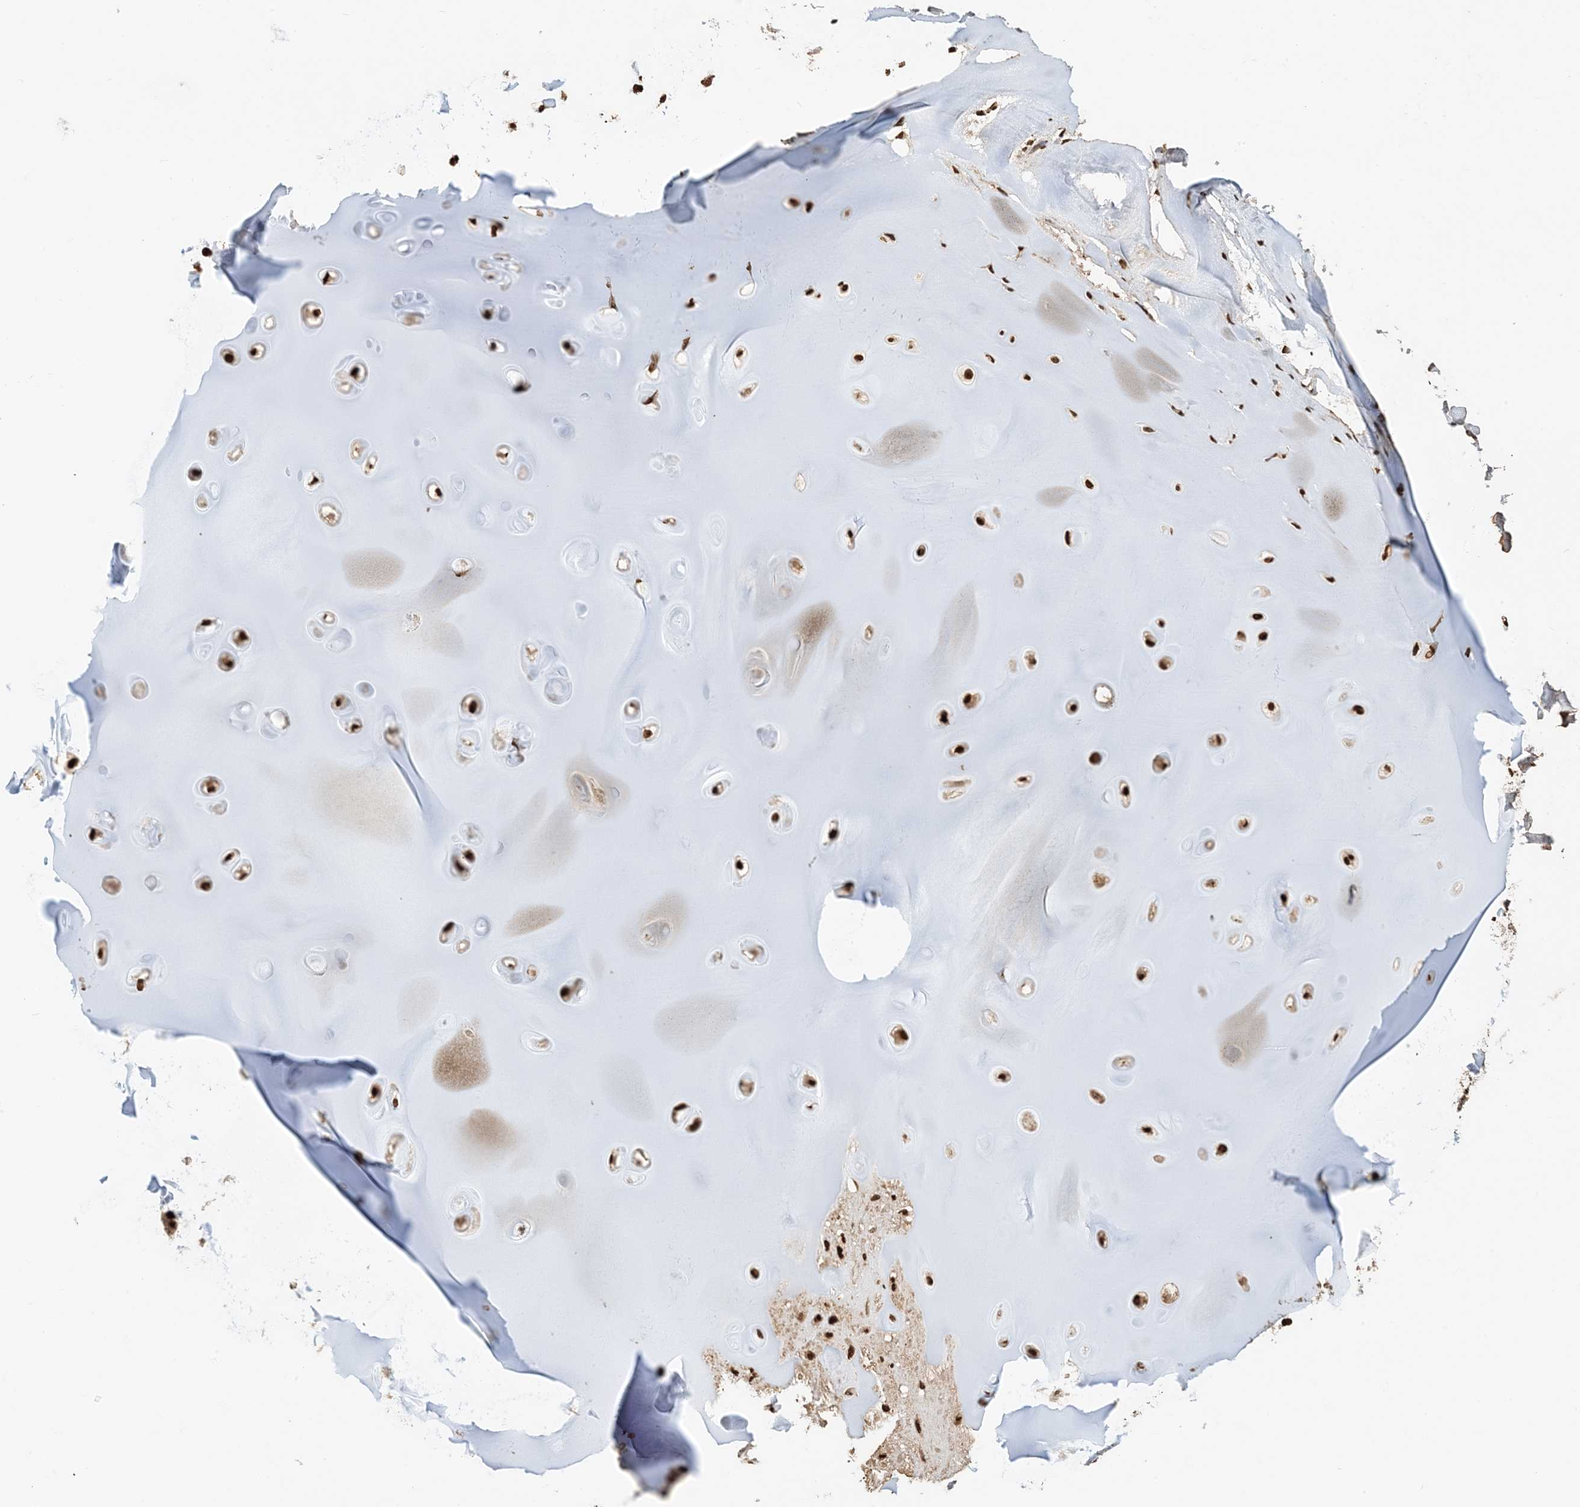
{"staining": {"intensity": "strong", "quantity": ">75%", "location": "nuclear"}, "tissue": "adipose tissue", "cell_type": "Adipocytes", "image_type": "normal", "snomed": [{"axis": "morphology", "description": "Normal tissue, NOS"}, {"axis": "morphology", "description": "Basal cell carcinoma"}, {"axis": "topography", "description": "Cartilage tissue"}, {"axis": "topography", "description": "Nasopharynx"}, {"axis": "topography", "description": "Oral tissue"}], "caption": "This histopathology image demonstrates IHC staining of benign adipose tissue, with high strong nuclear staining in approximately >75% of adipocytes.", "gene": "H3", "patient": {"sex": "female", "age": 77}}